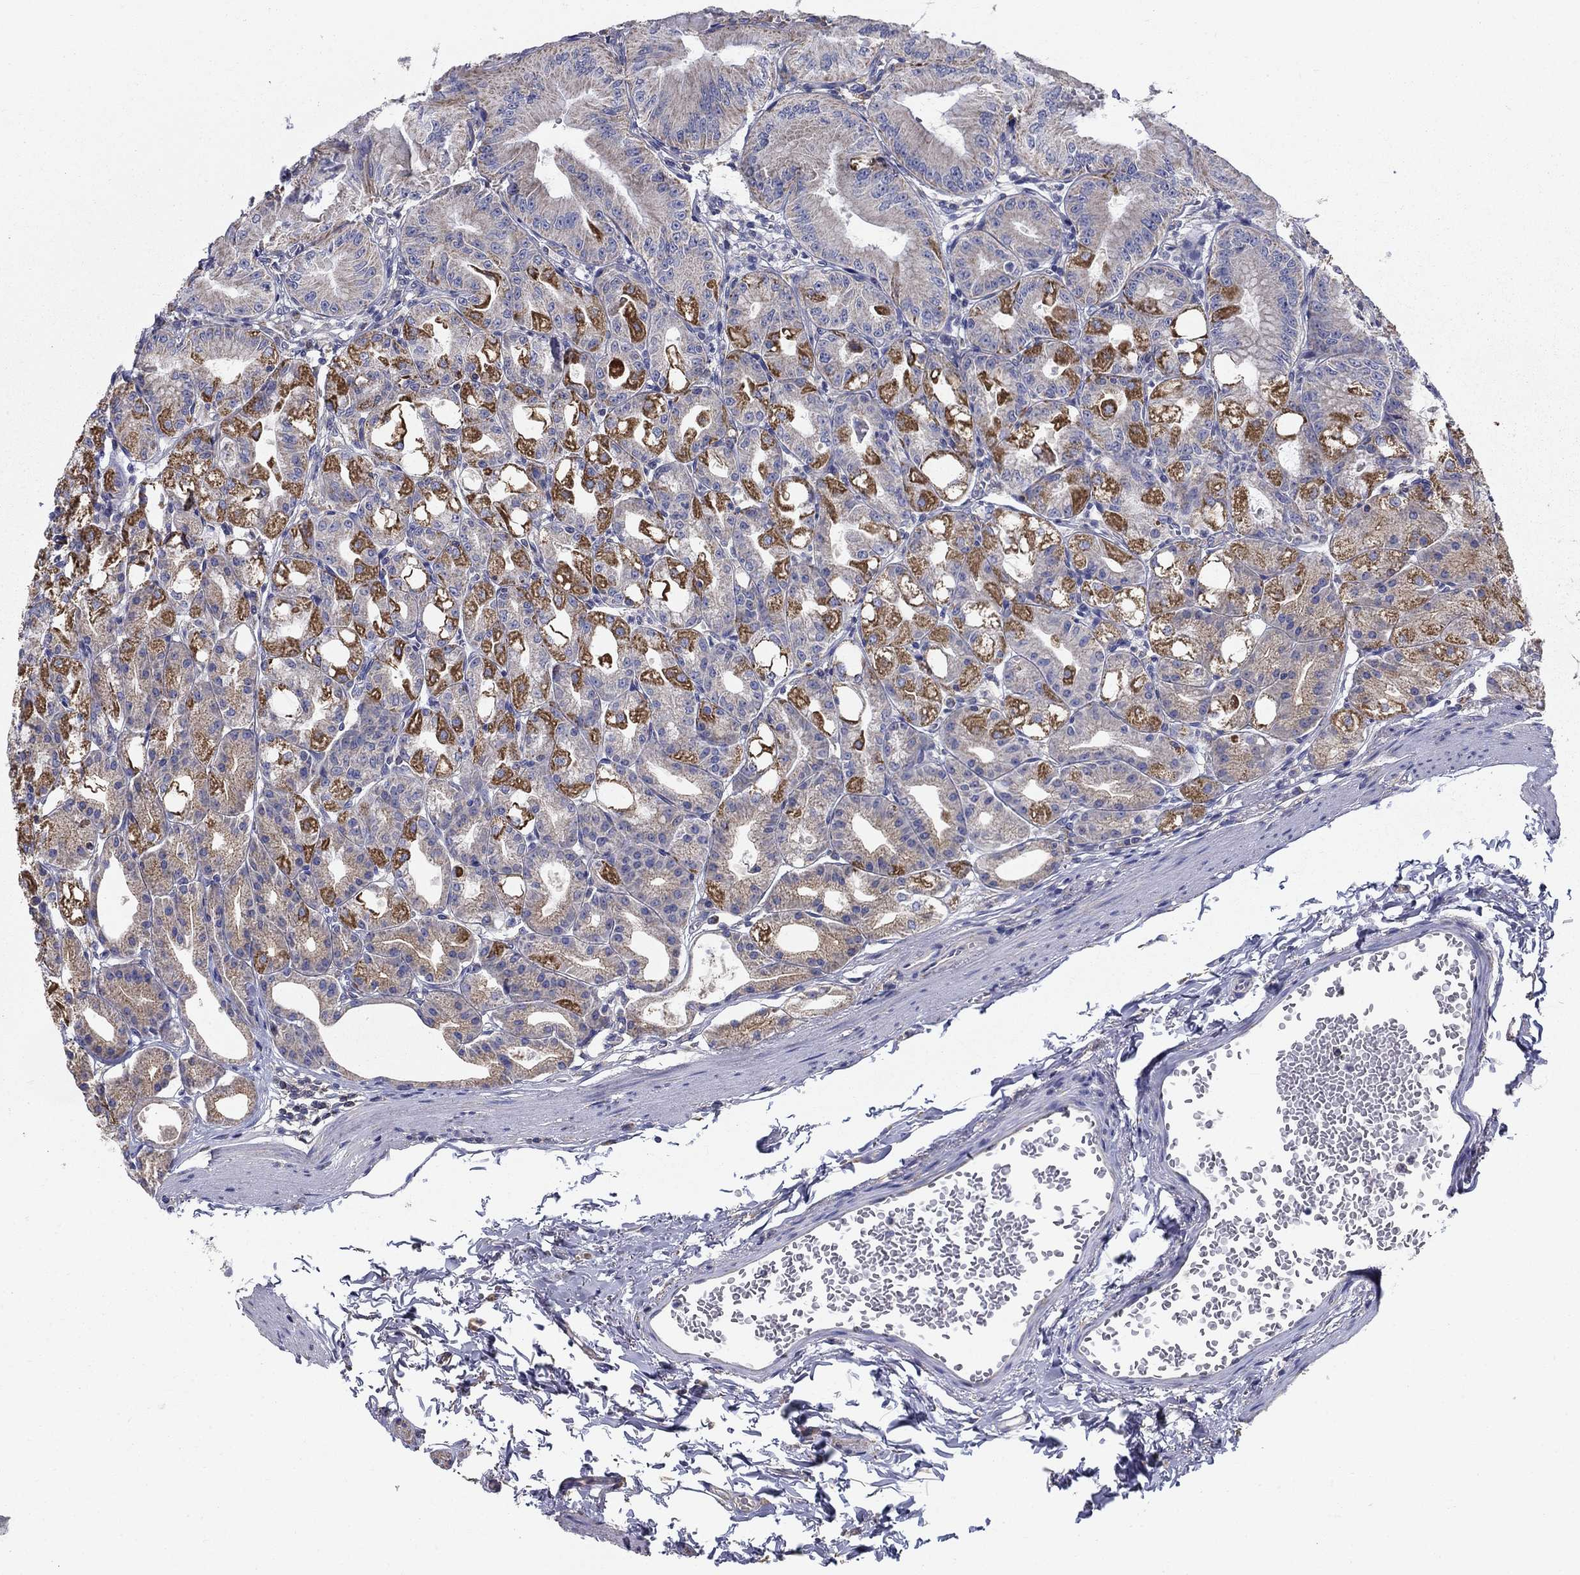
{"staining": {"intensity": "strong", "quantity": "<25%", "location": "cytoplasmic/membranous"}, "tissue": "stomach", "cell_type": "Glandular cells", "image_type": "normal", "snomed": [{"axis": "morphology", "description": "Normal tissue, NOS"}, {"axis": "topography", "description": "Stomach"}], "caption": "High-magnification brightfield microscopy of benign stomach stained with DAB (3,3'-diaminobenzidine) (brown) and counterstained with hematoxylin (blue). glandular cells exhibit strong cytoplasmic/membranous staining is seen in approximately<25% of cells. Immunohistochemistry (ihc) stains the protein in brown and the nuclei are stained blue.", "gene": "NME5", "patient": {"sex": "male", "age": 71}}